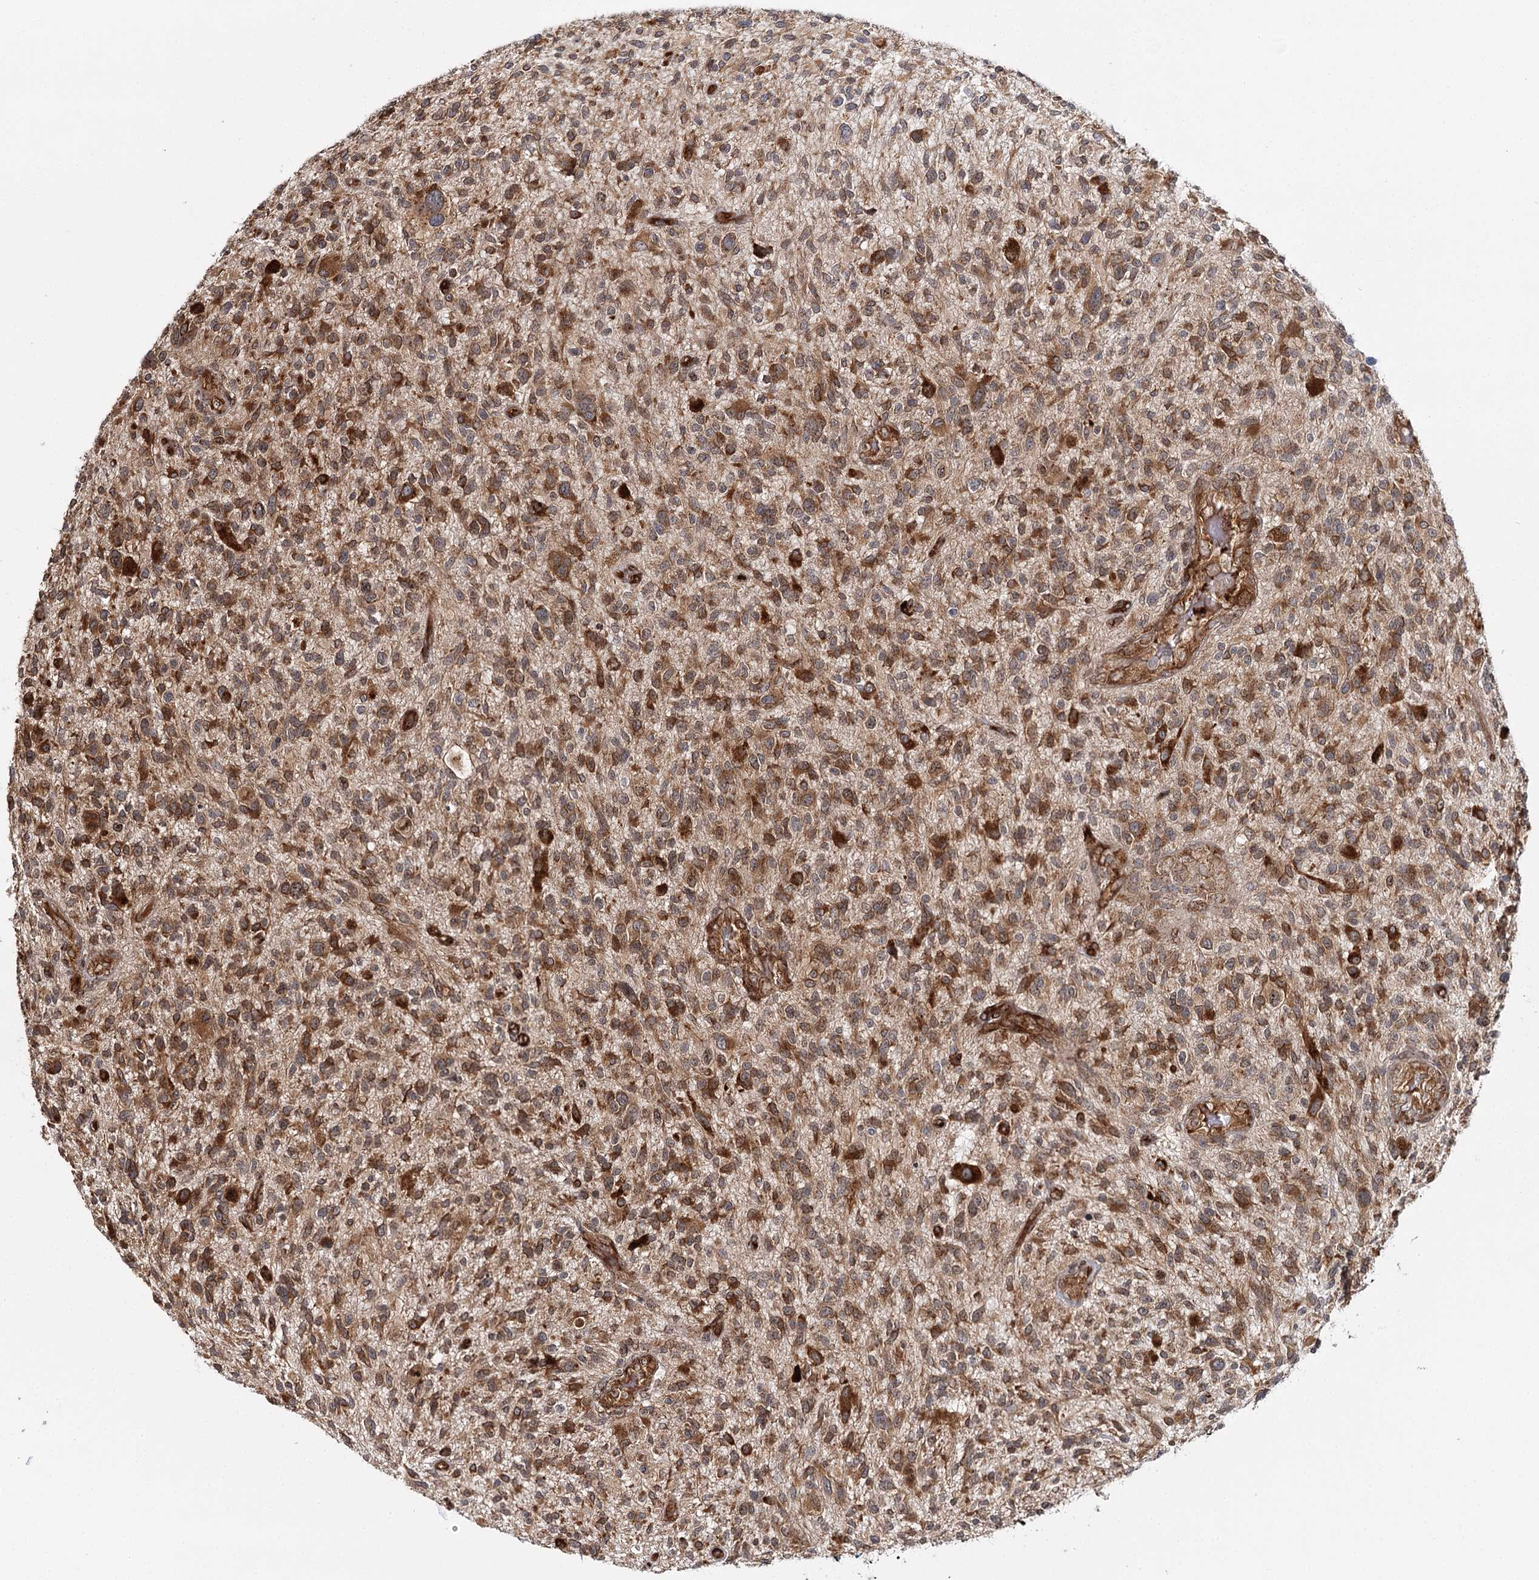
{"staining": {"intensity": "moderate", "quantity": ">75%", "location": "cytoplasmic/membranous"}, "tissue": "glioma", "cell_type": "Tumor cells", "image_type": "cancer", "snomed": [{"axis": "morphology", "description": "Glioma, malignant, High grade"}, {"axis": "topography", "description": "Brain"}], "caption": "Approximately >75% of tumor cells in malignant glioma (high-grade) exhibit moderate cytoplasmic/membranous protein positivity as visualized by brown immunohistochemical staining.", "gene": "MKNK1", "patient": {"sex": "male", "age": 47}}